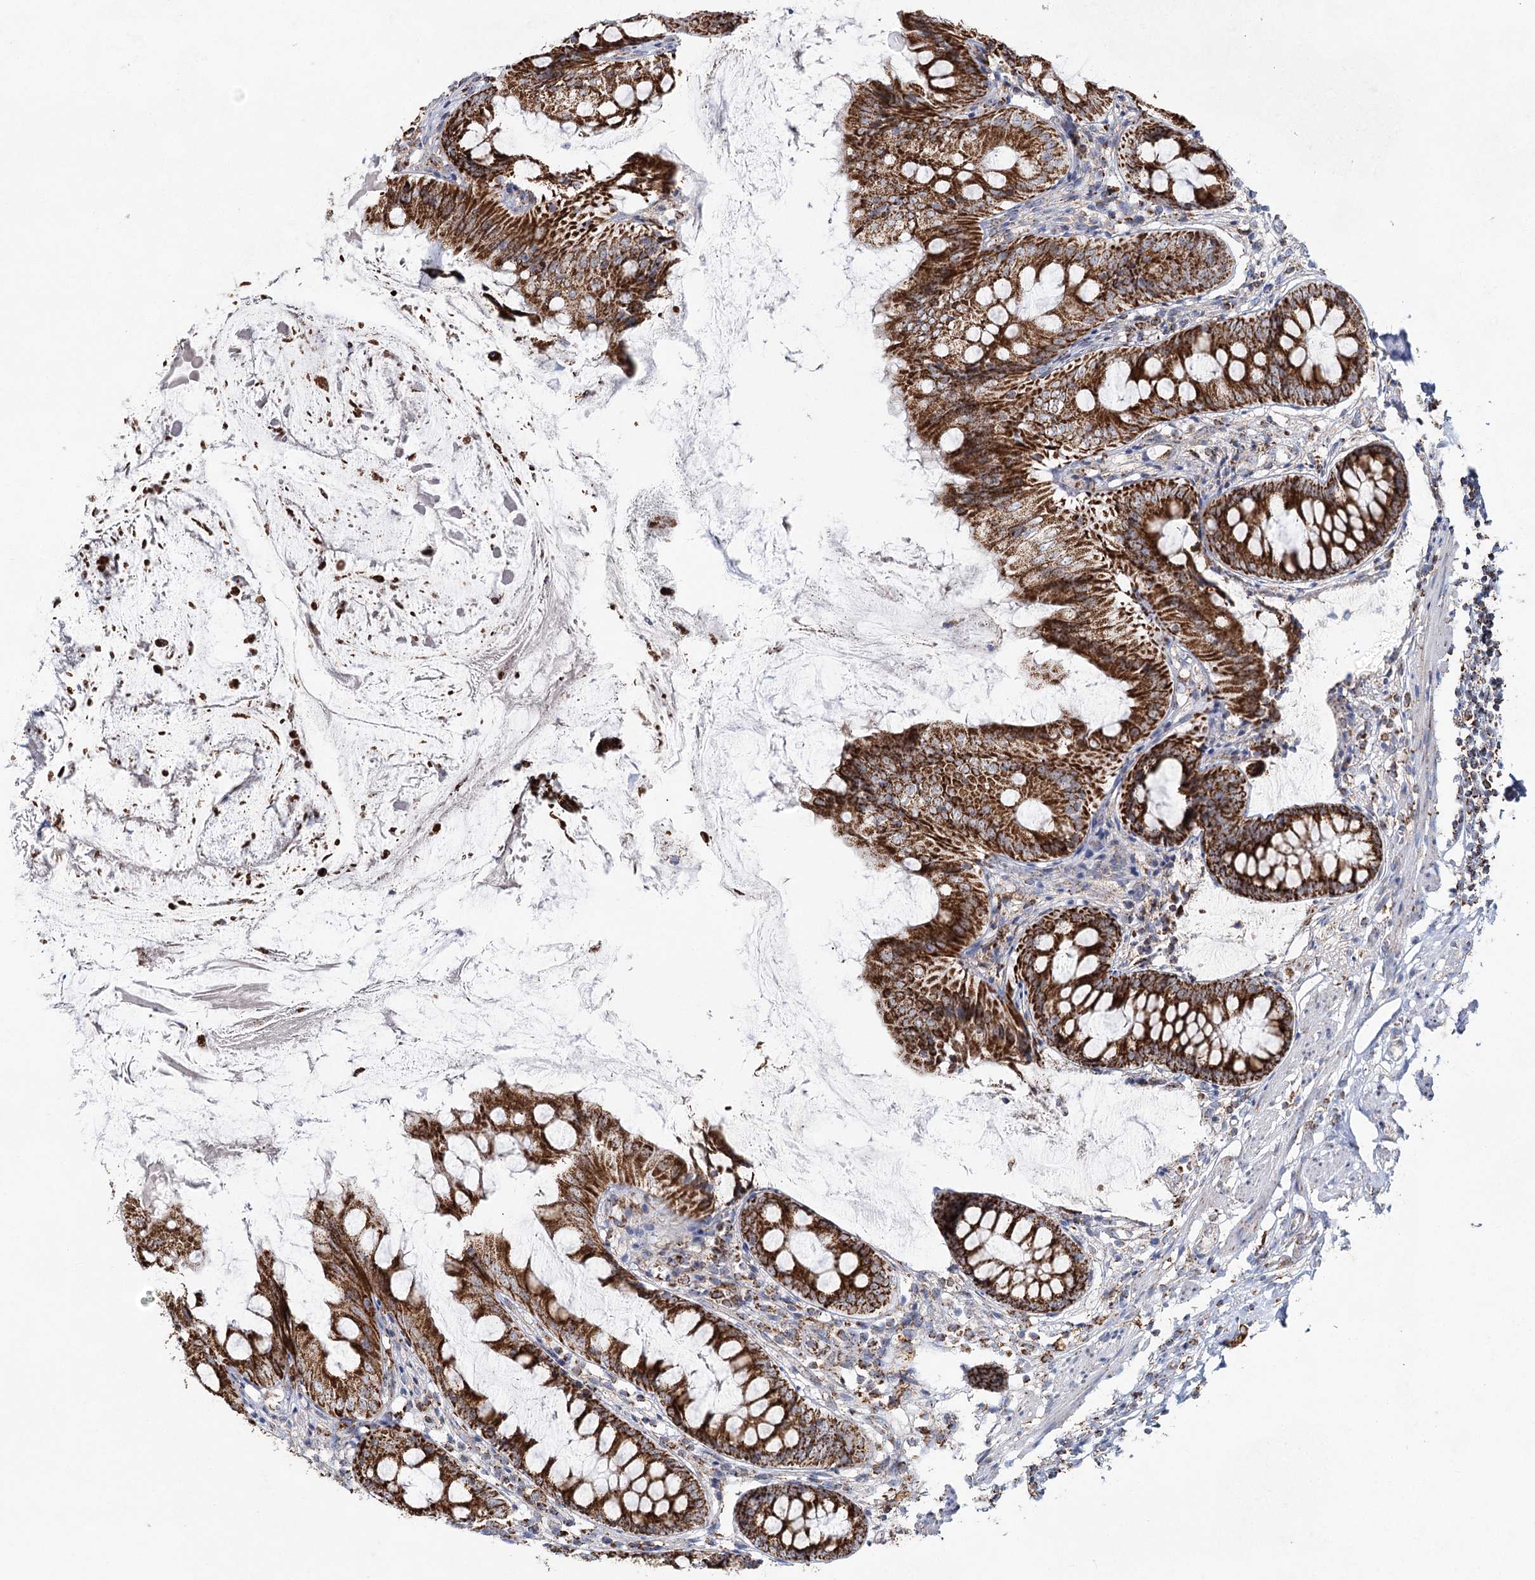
{"staining": {"intensity": "strong", "quantity": ">75%", "location": "cytoplasmic/membranous"}, "tissue": "appendix", "cell_type": "Glandular cells", "image_type": "normal", "snomed": [{"axis": "morphology", "description": "Normal tissue, NOS"}, {"axis": "topography", "description": "Appendix"}], "caption": "Immunohistochemical staining of unremarkable human appendix displays high levels of strong cytoplasmic/membranous staining in approximately >75% of glandular cells.", "gene": "CWF19L1", "patient": {"sex": "female", "age": 77}}